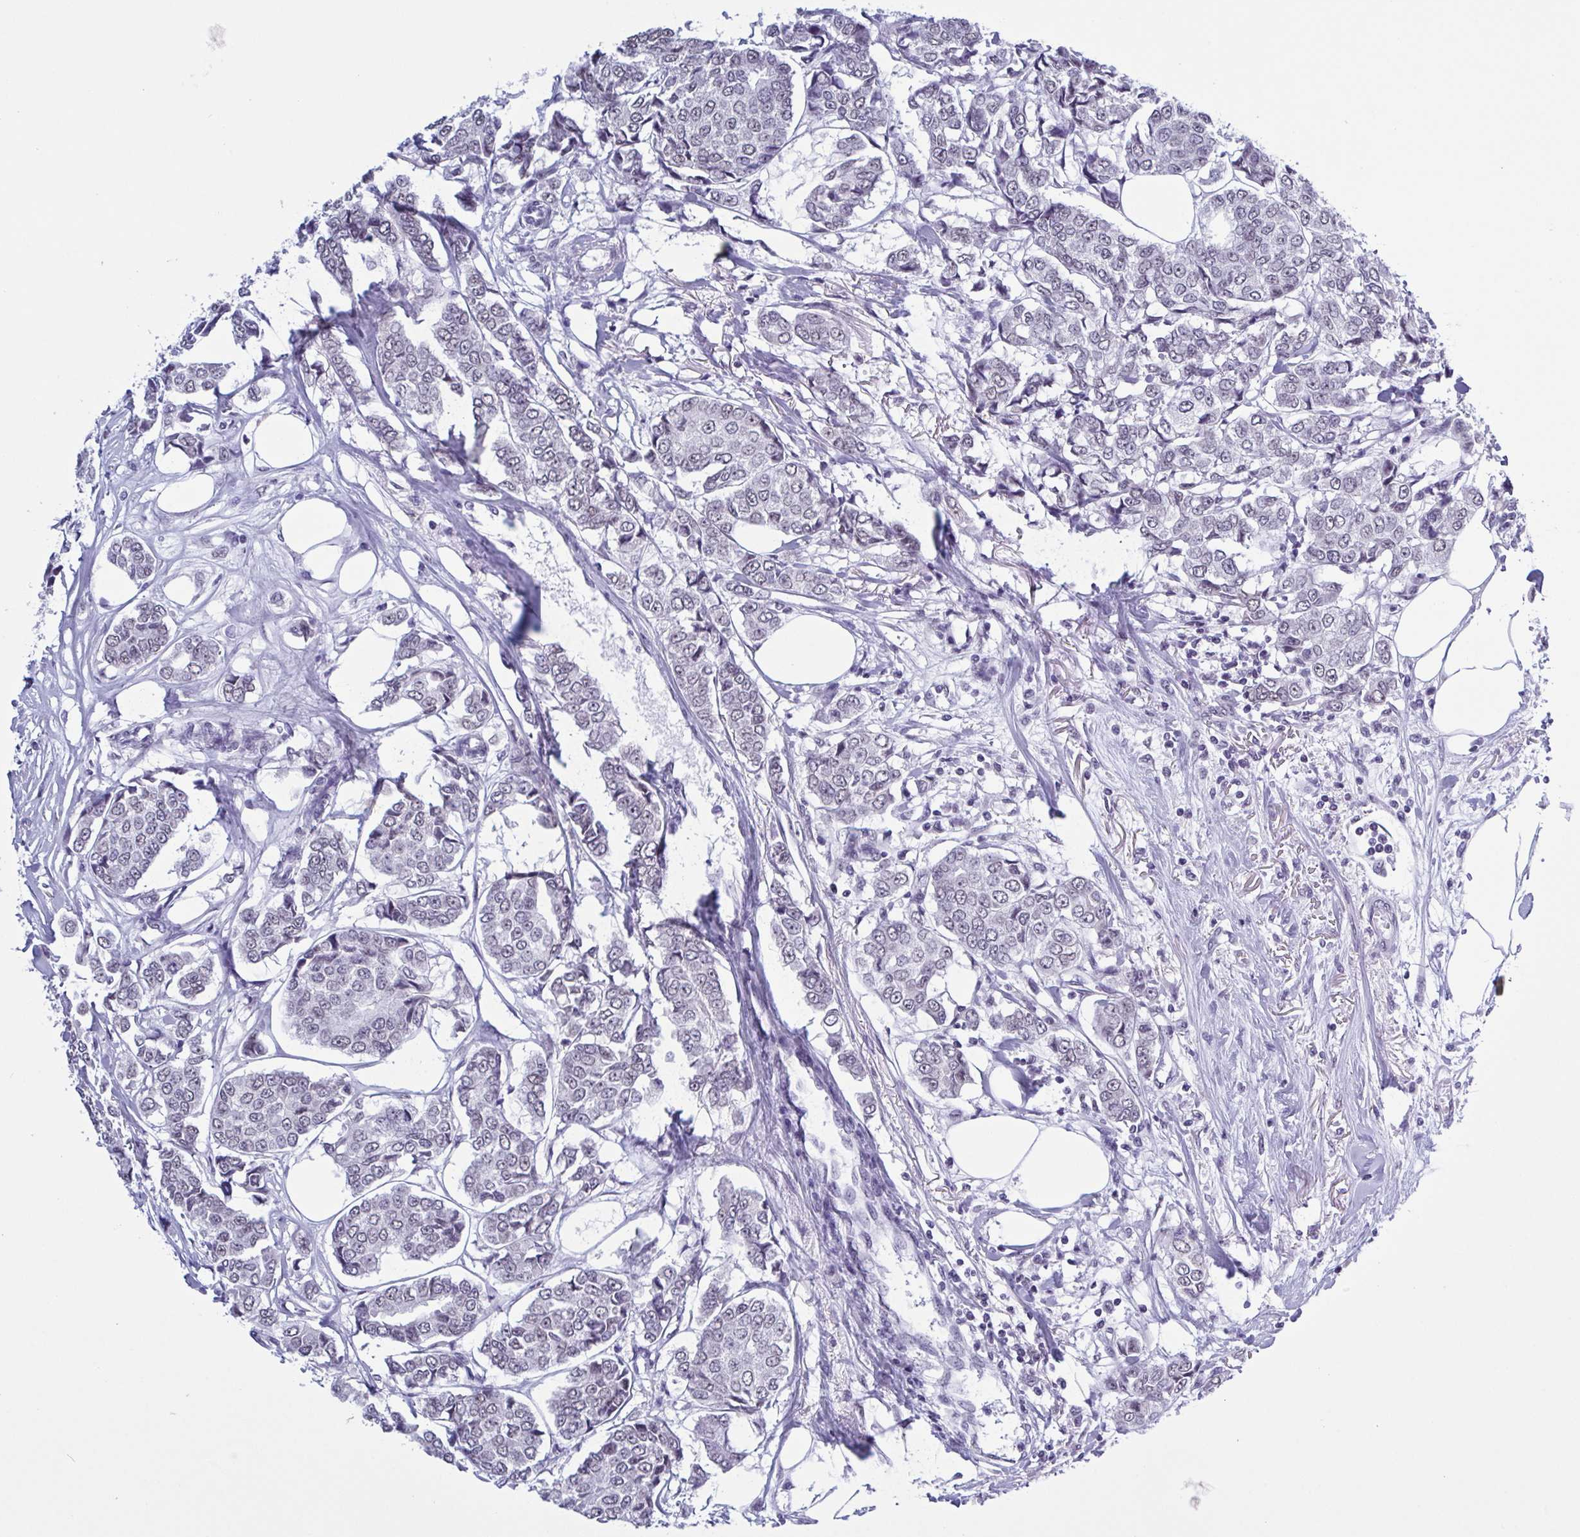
{"staining": {"intensity": "negative", "quantity": "none", "location": "none"}, "tissue": "breast cancer", "cell_type": "Tumor cells", "image_type": "cancer", "snomed": [{"axis": "morphology", "description": "Duct carcinoma"}, {"axis": "topography", "description": "Breast"}], "caption": "Protein analysis of breast cancer (infiltrating ductal carcinoma) demonstrates no significant staining in tumor cells. (Brightfield microscopy of DAB (3,3'-diaminobenzidine) immunohistochemistry (IHC) at high magnification).", "gene": "TMEM92", "patient": {"sex": "female", "age": 94}}